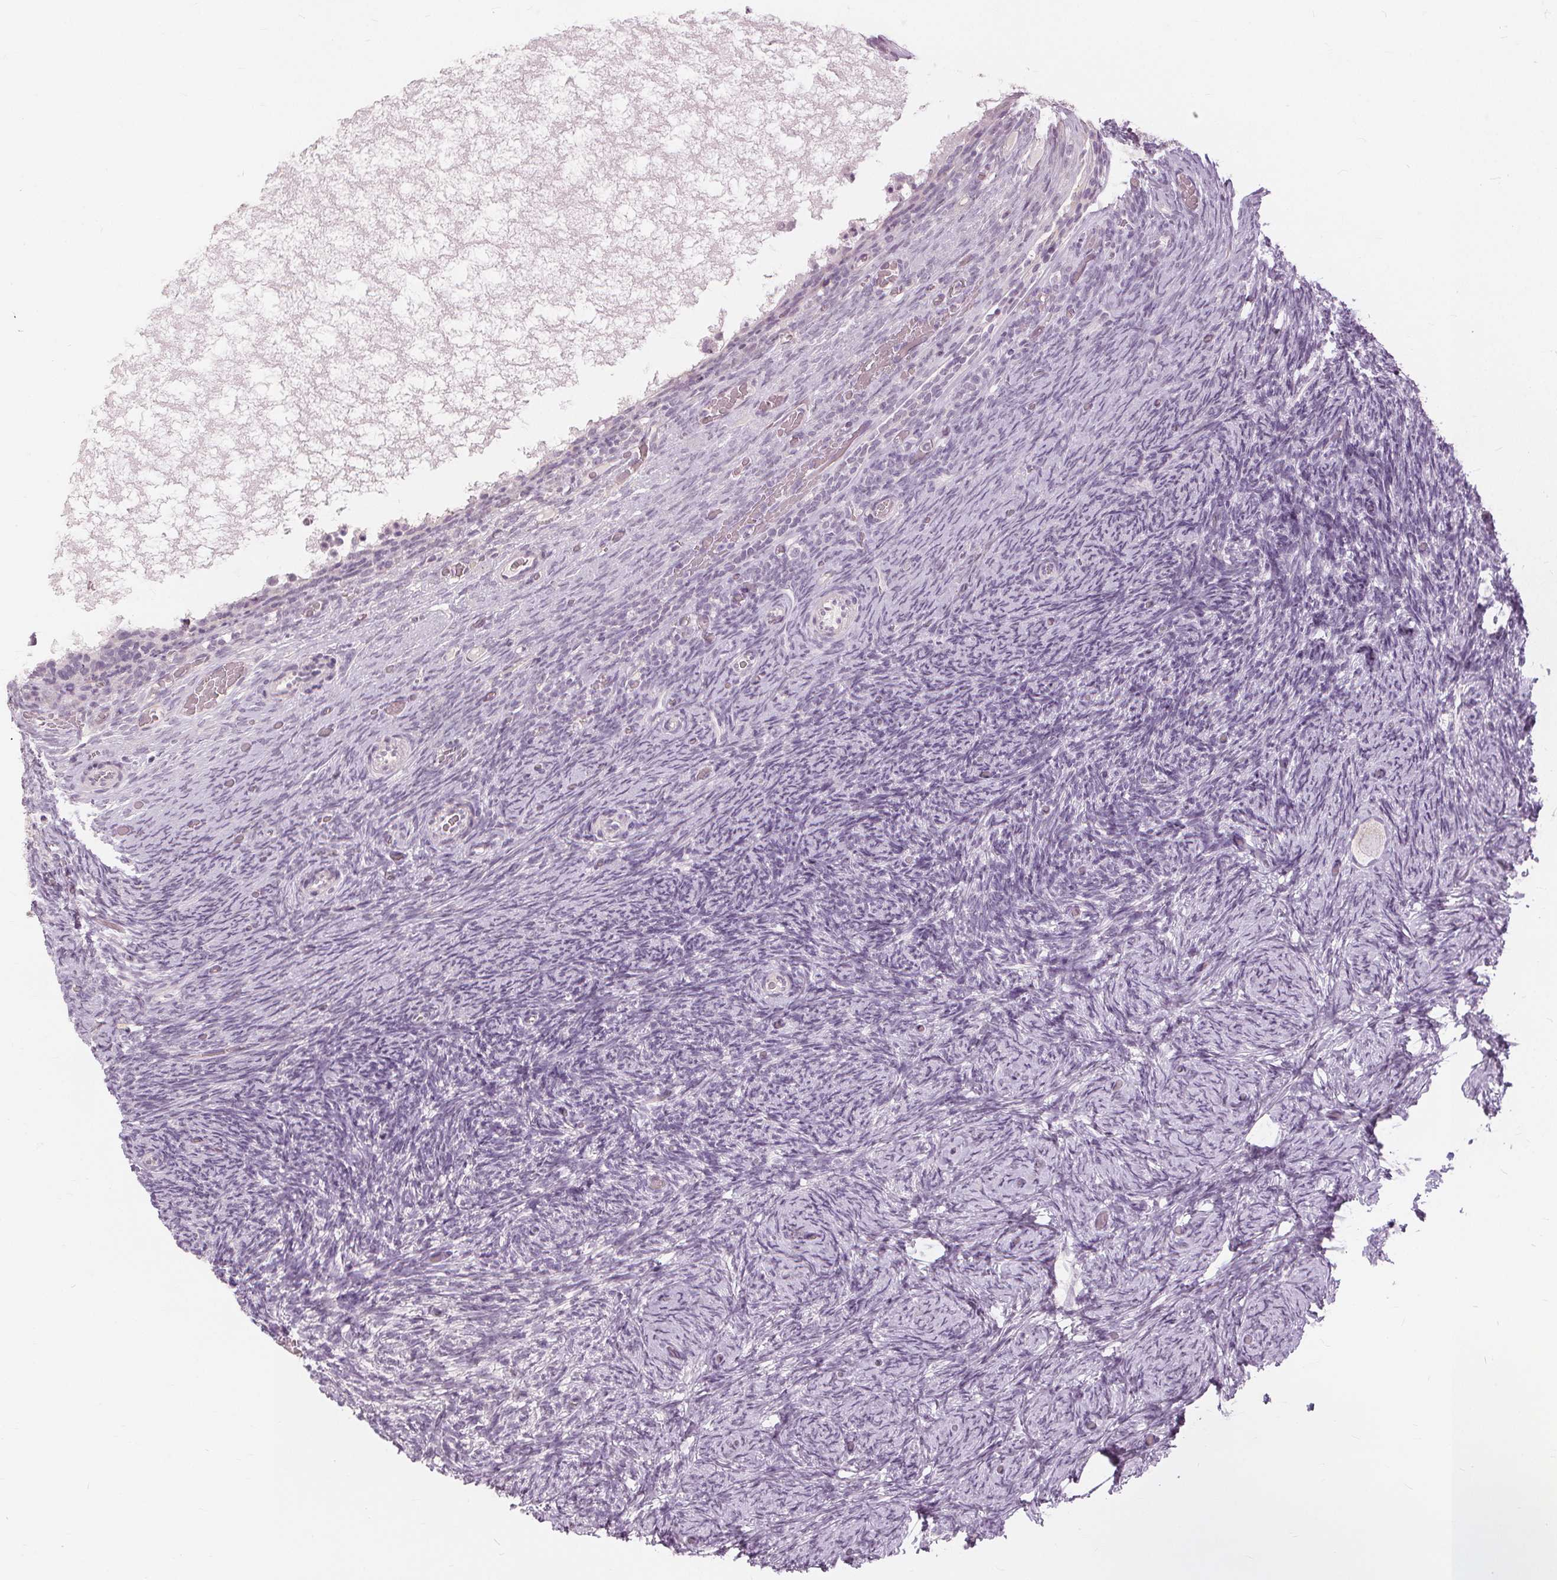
{"staining": {"intensity": "negative", "quantity": "none", "location": "none"}, "tissue": "ovary", "cell_type": "Follicle cells", "image_type": "normal", "snomed": [{"axis": "morphology", "description": "Normal tissue, NOS"}, {"axis": "topography", "description": "Ovary"}], "caption": "The micrograph exhibits no significant positivity in follicle cells of ovary. (Immunohistochemistry (ihc), brightfield microscopy, high magnification).", "gene": "SFTPD", "patient": {"sex": "female", "age": 34}}